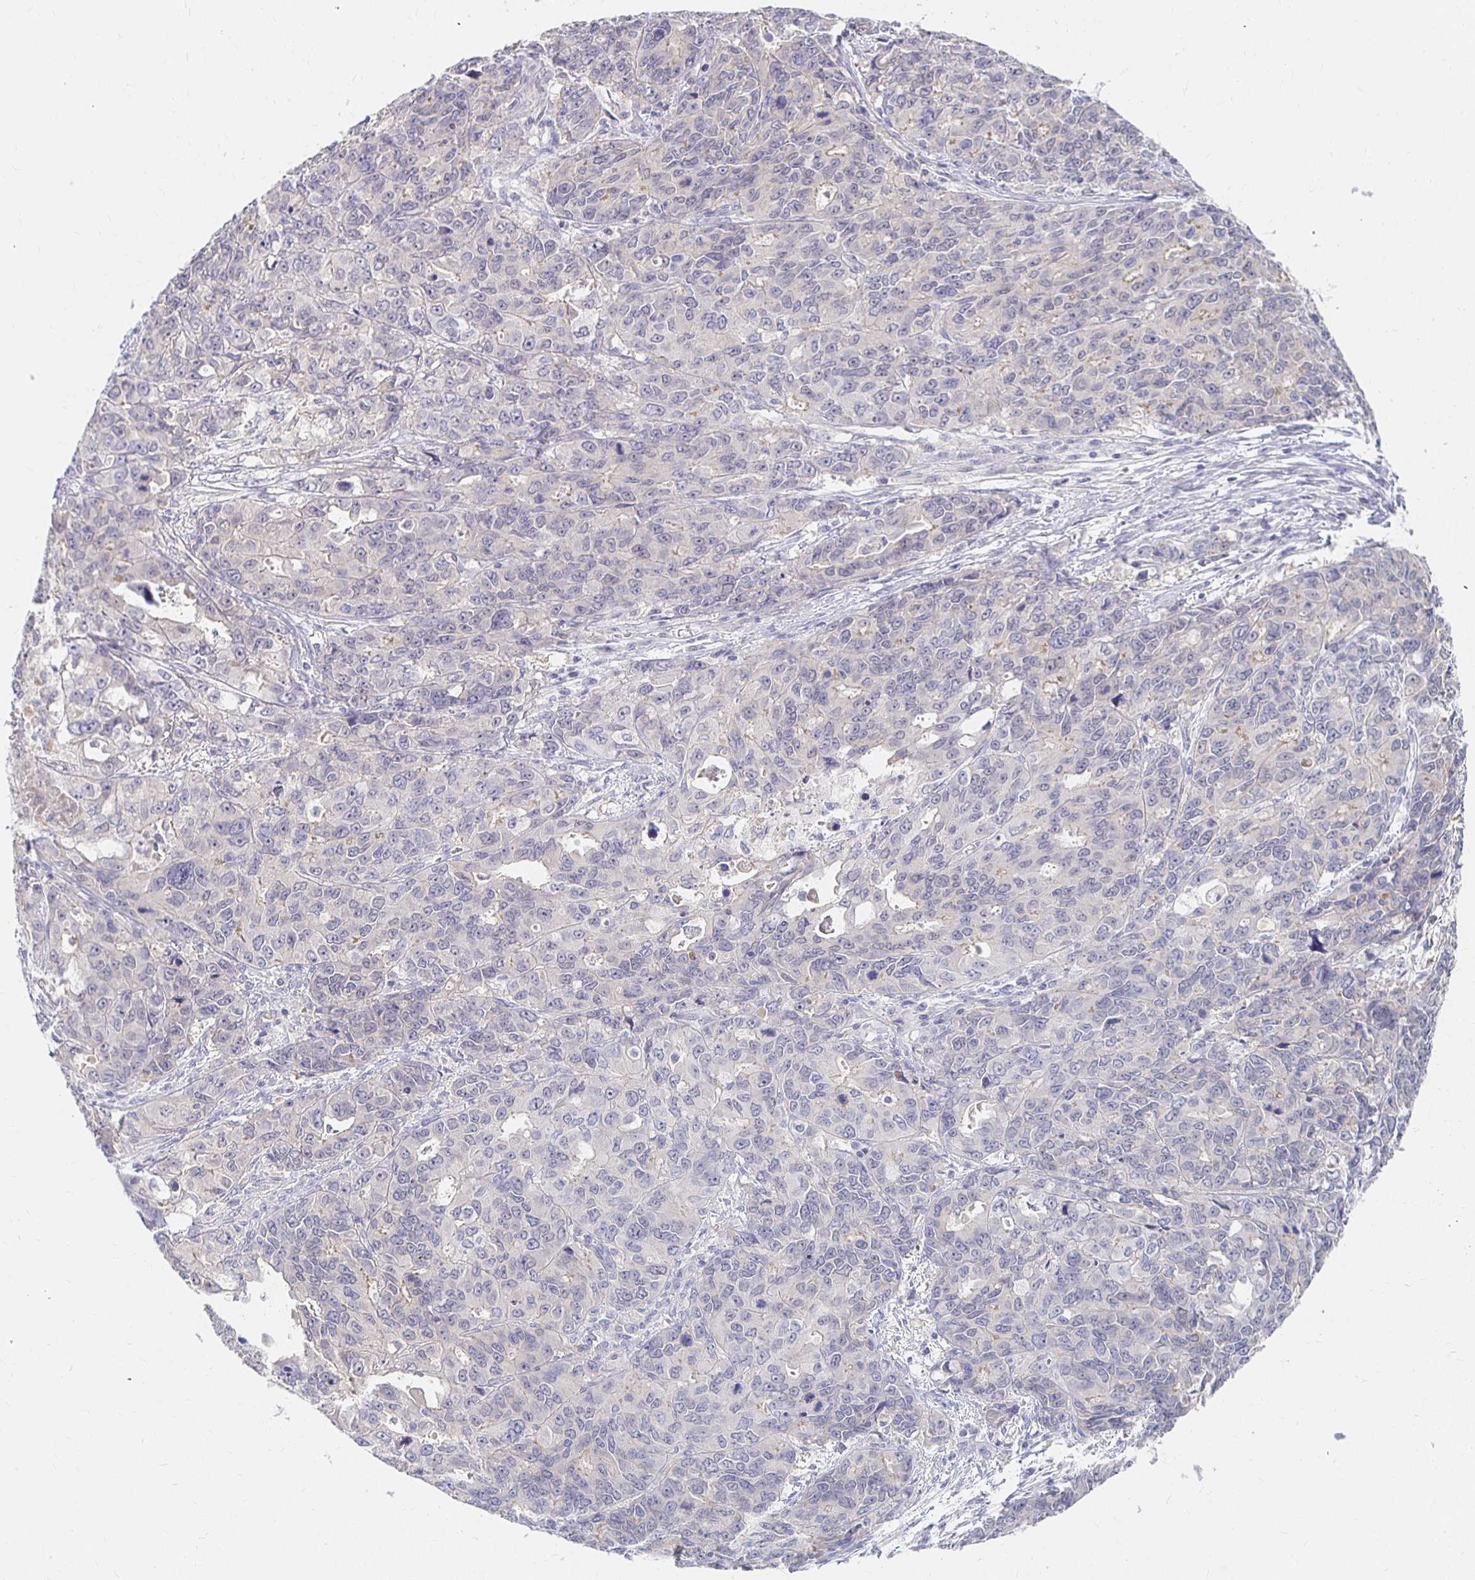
{"staining": {"intensity": "negative", "quantity": "none", "location": "none"}, "tissue": "endometrial cancer", "cell_type": "Tumor cells", "image_type": "cancer", "snomed": [{"axis": "morphology", "description": "Adenocarcinoma, NOS"}, {"axis": "topography", "description": "Uterus"}], "caption": "Tumor cells show no significant protein positivity in endometrial adenocarcinoma. (Stains: DAB IHC with hematoxylin counter stain, Microscopy: brightfield microscopy at high magnification).", "gene": "FKRP", "patient": {"sex": "female", "age": 79}}